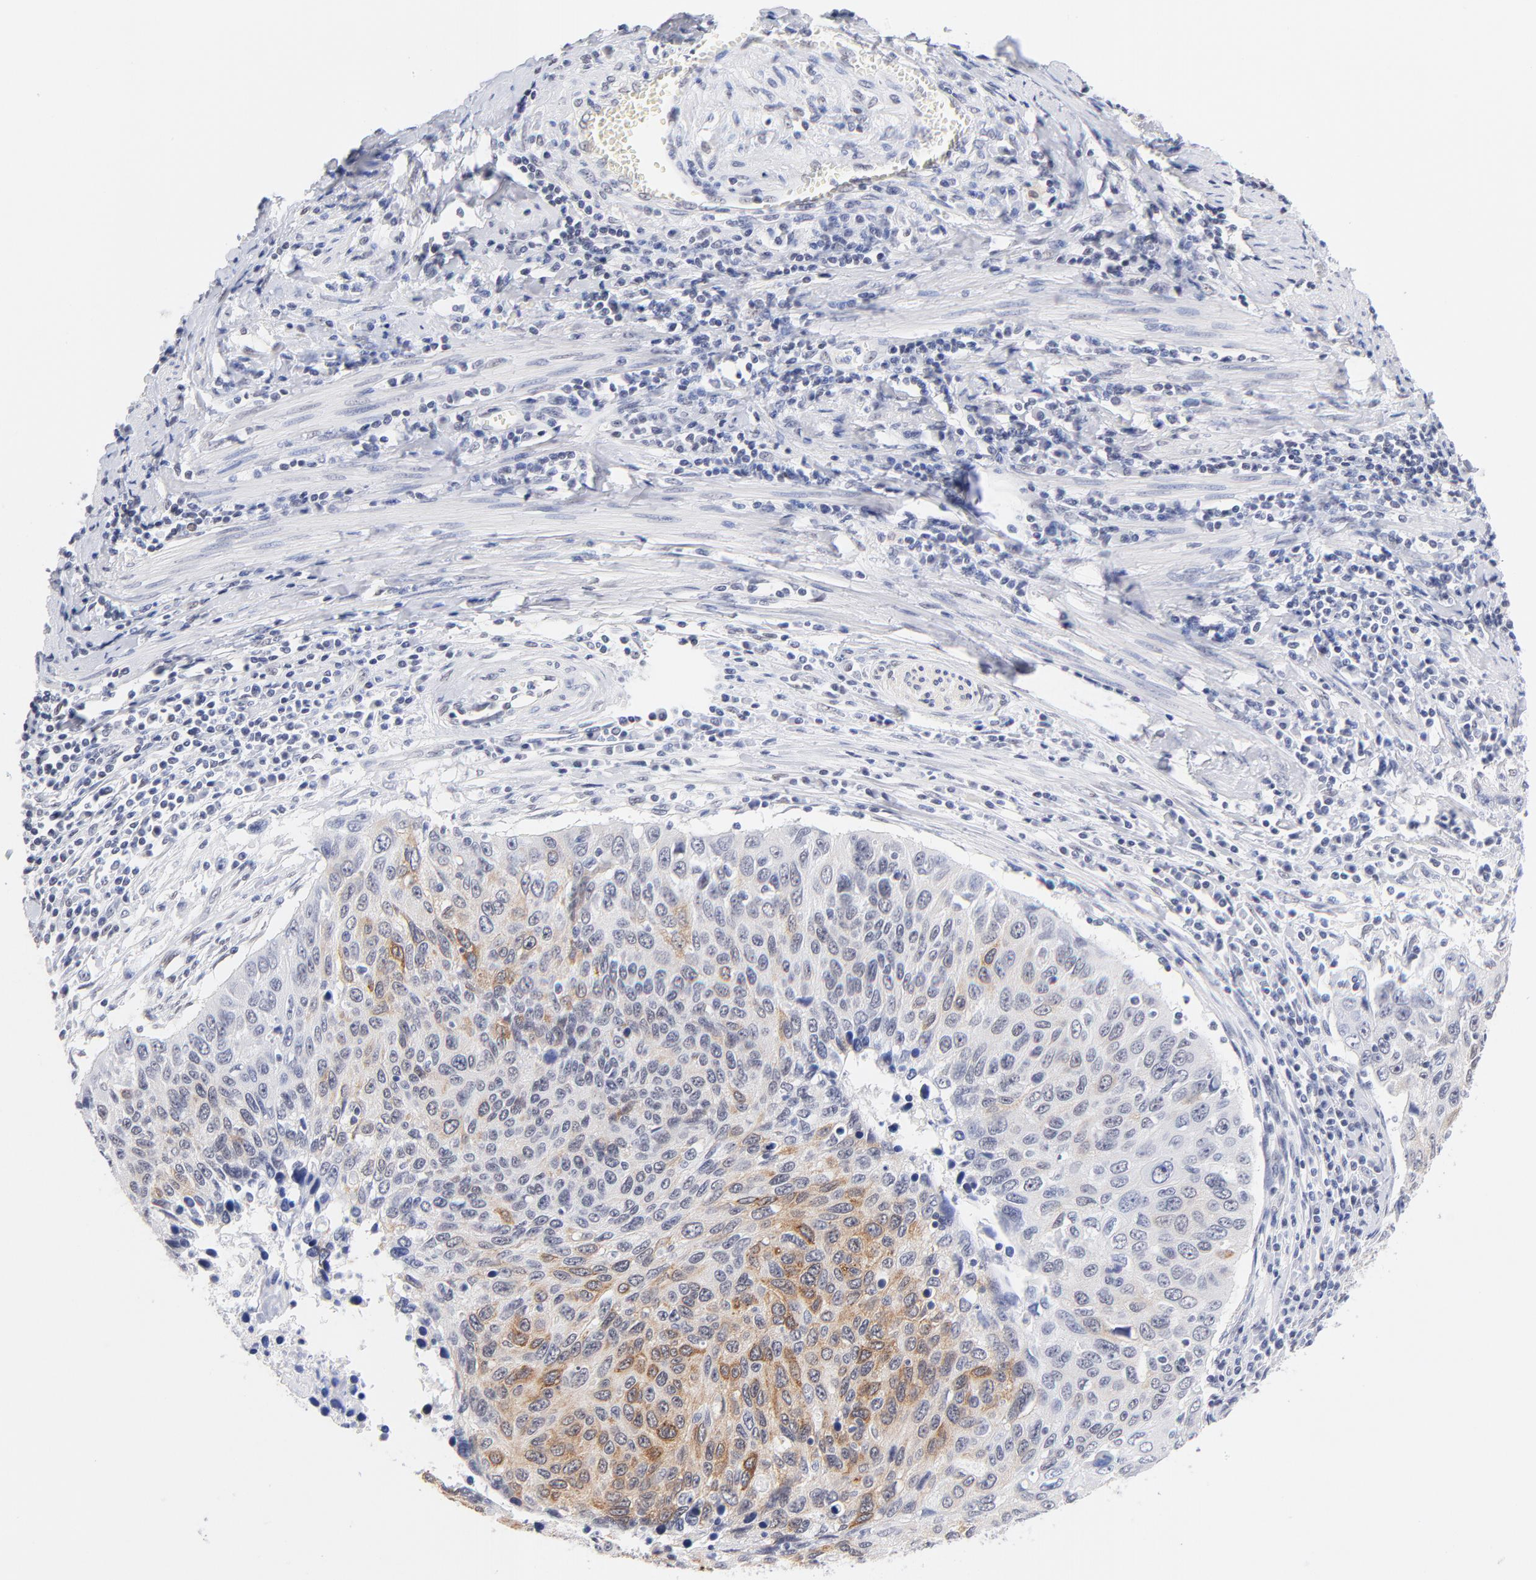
{"staining": {"intensity": "moderate", "quantity": "<25%", "location": "cytoplasmic/membranous"}, "tissue": "cervical cancer", "cell_type": "Tumor cells", "image_type": "cancer", "snomed": [{"axis": "morphology", "description": "Squamous cell carcinoma, NOS"}, {"axis": "topography", "description": "Cervix"}], "caption": "This is an image of IHC staining of squamous cell carcinoma (cervical), which shows moderate positivity in the cytoplasmic/membranous of tumor cells.", "gene": "ZNF74", "patient": {"sex": "female", "age": 53}}